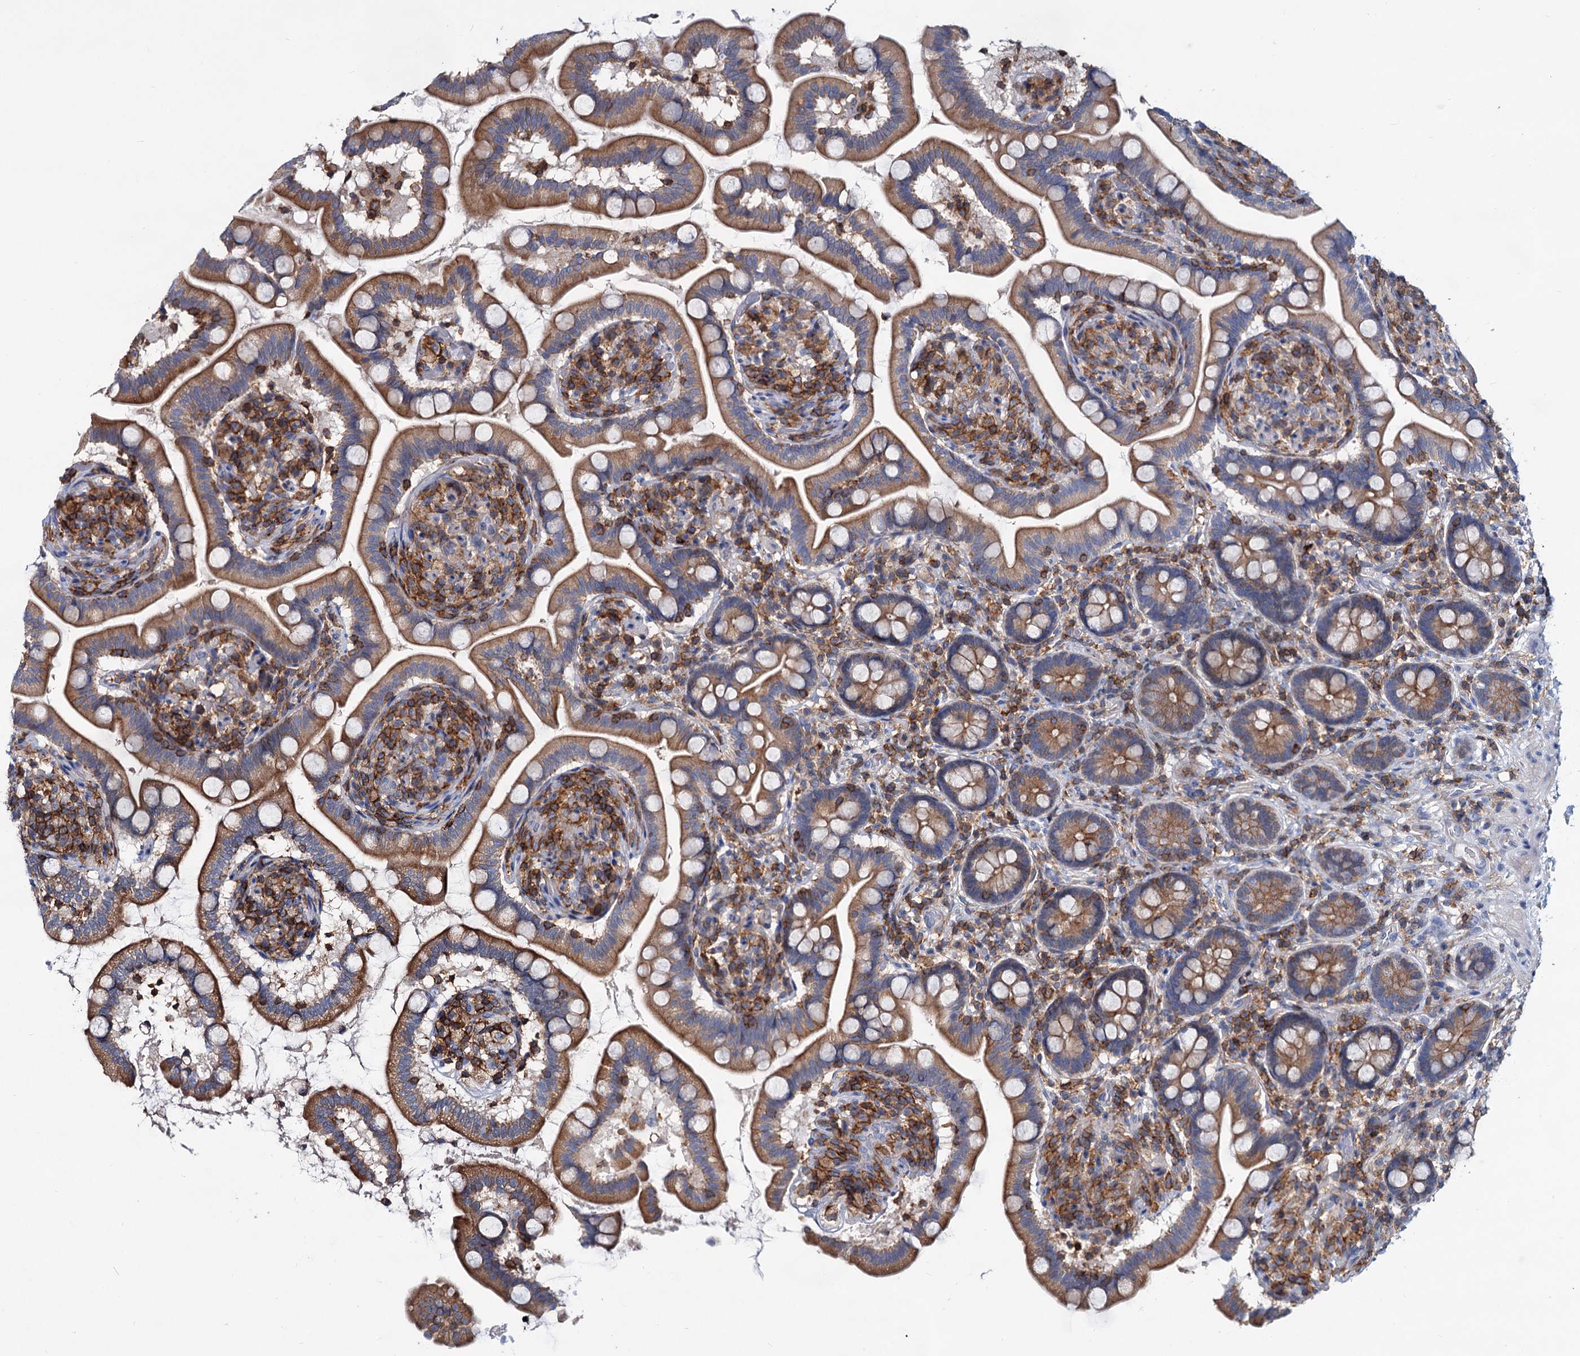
{"staining": {"intensity": "moderate", "quantity": ">75%", "location": "cytoplasmic/membranous"}, "tissue": "small intestine", "cell_type": "Glandular cells", "image_type": "normal", "snomed": [{"axis": "morphology", "description": "Normal tissue, NOS"}, {"axis": "topography", "description": "Small intestine"}], "caption": "A brown stain highlights moderate cytoplasmic/membranous positivity of a protein in glandular cells of normal human small intestine. The protein is shown in brown color, while the nuclei are stained blue.", "gene": "LRCH4", "patient": {"sex": "female", "age": 64}}